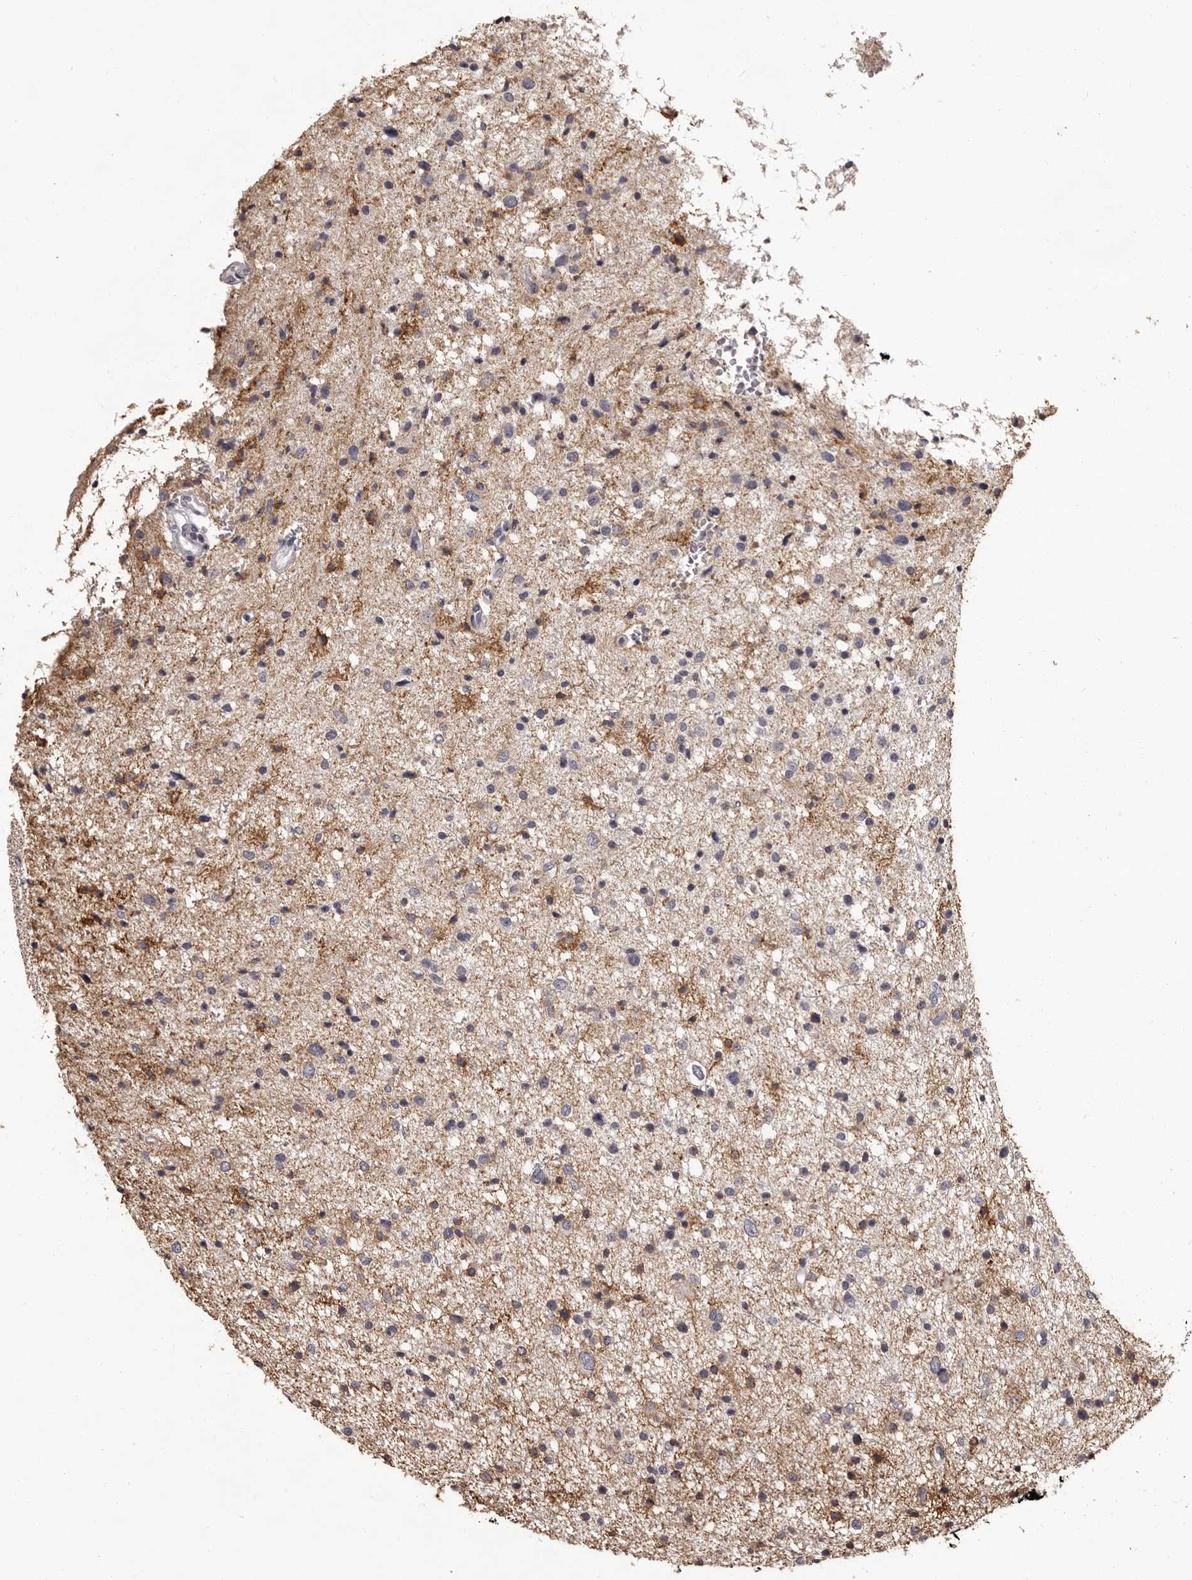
{"staining": {"intensity": "weak", "quantity": "<25%", "location": "cytoplasmic/membranous"}, "tissue": "glioma", "cell_type": "Tumor cells", "image_type": "cancer", "snomed": [{"axis": "morphology", "description": "Glioma, malignant, Low grade"}, {"axis": "topography", "description": "Brain"}], "caption": "Immunohistochemistry photomicrograph of neoplastic tissue: human glioma stained with DAB reveals no significant protein expression in tumor cells. The staining is performed using DAB brown chromogen with nuclei counter-stained in using hematoxylin.", "gene": "GPR78", "patient": {"sex": "female", "age": 37}}